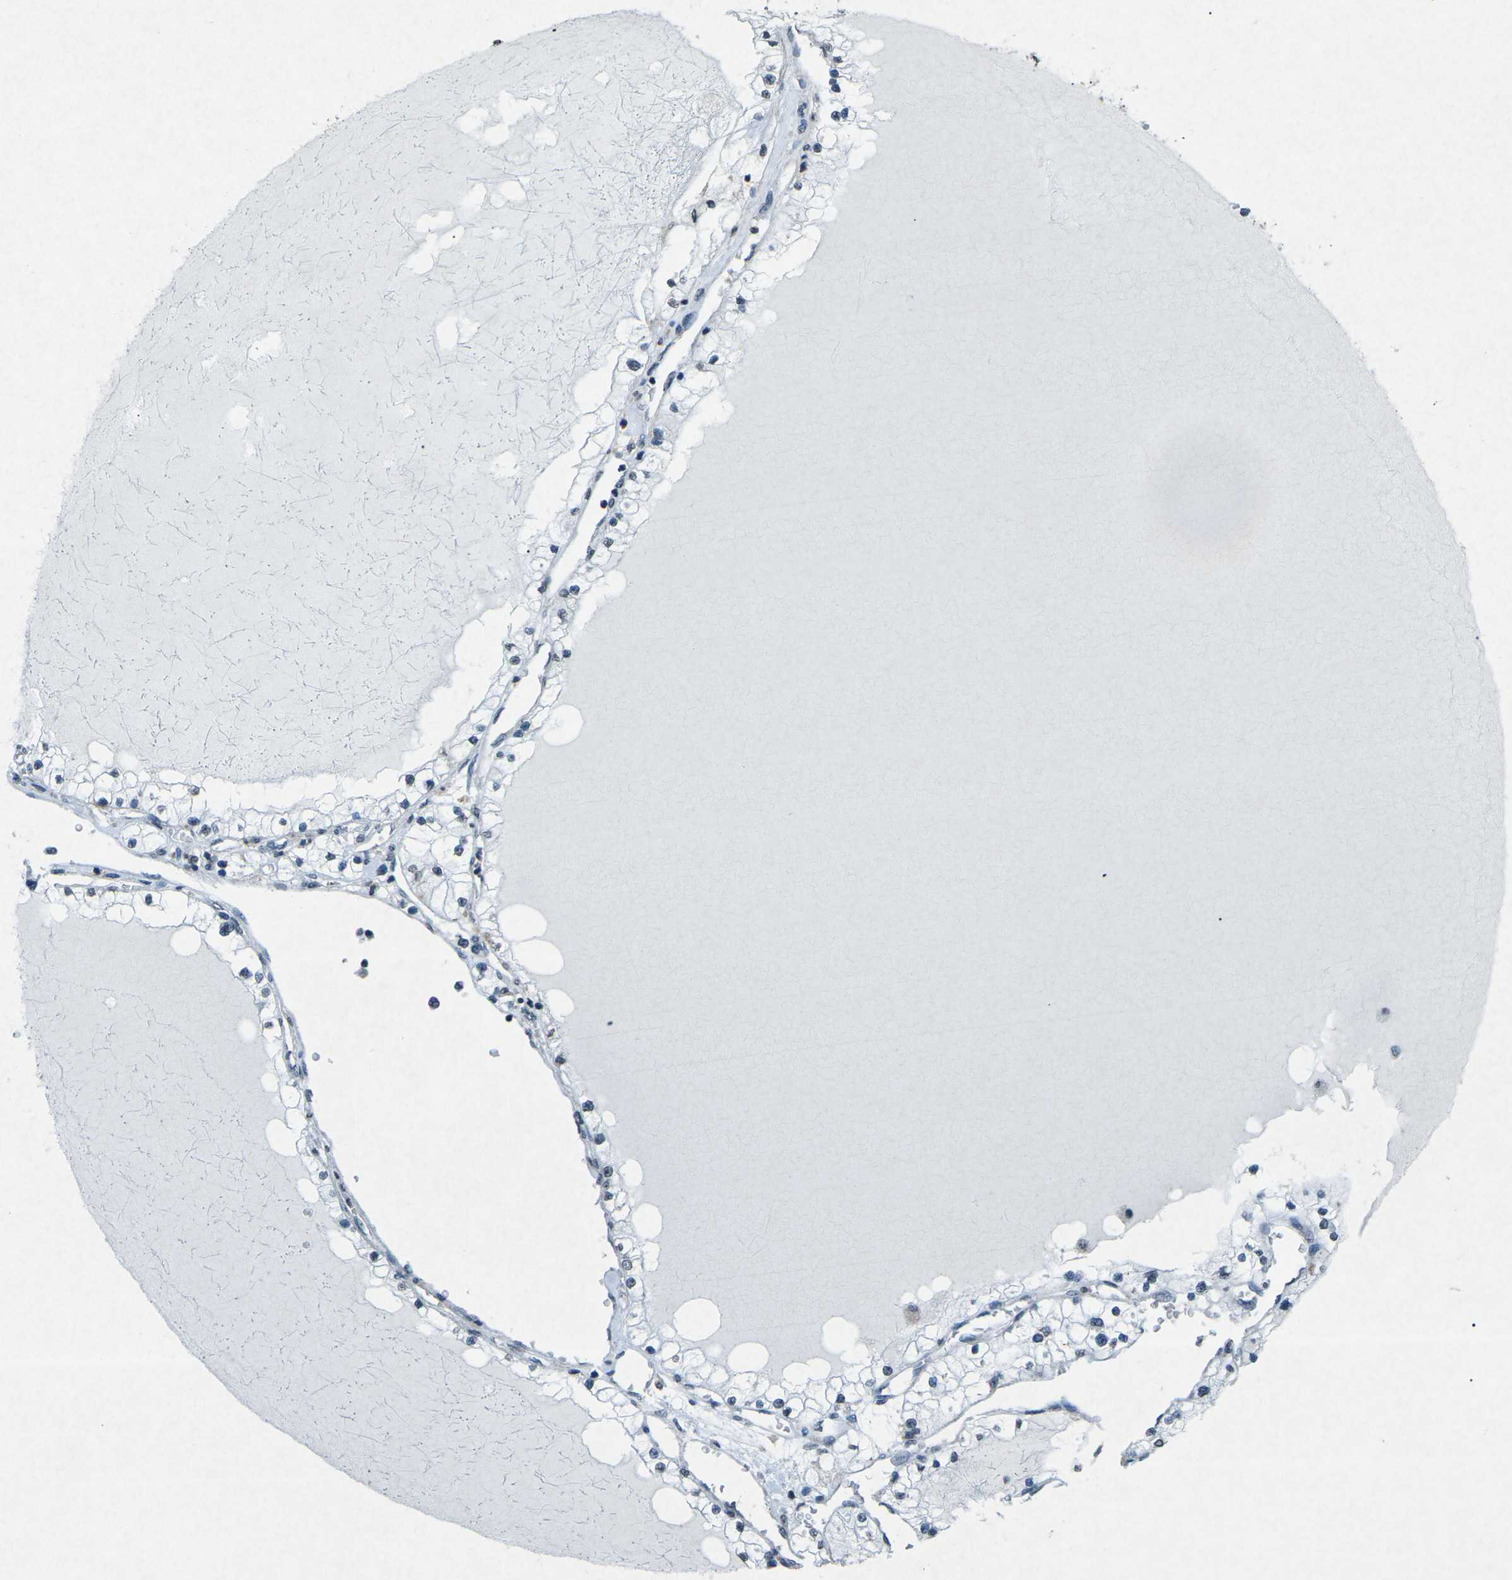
{"staining": {"intensity": "negative", "quantity": "none", "location": "none"}, "tissue": "renal cancer", "cell_type": "Tumor cells", "image_type": "cancer", "snomed": [{"axis": "morphology", "description": "Adenocarcinoma, NOS"}, {"axis": "topography", "description": "Kidney"}], "caption": "Renal cancer stained for a protein using immunohistochemistry (IHC) exhibits no staining tumor cells.", "gene": "TFR2", "patient": {"sex": "male", "age": 68}}